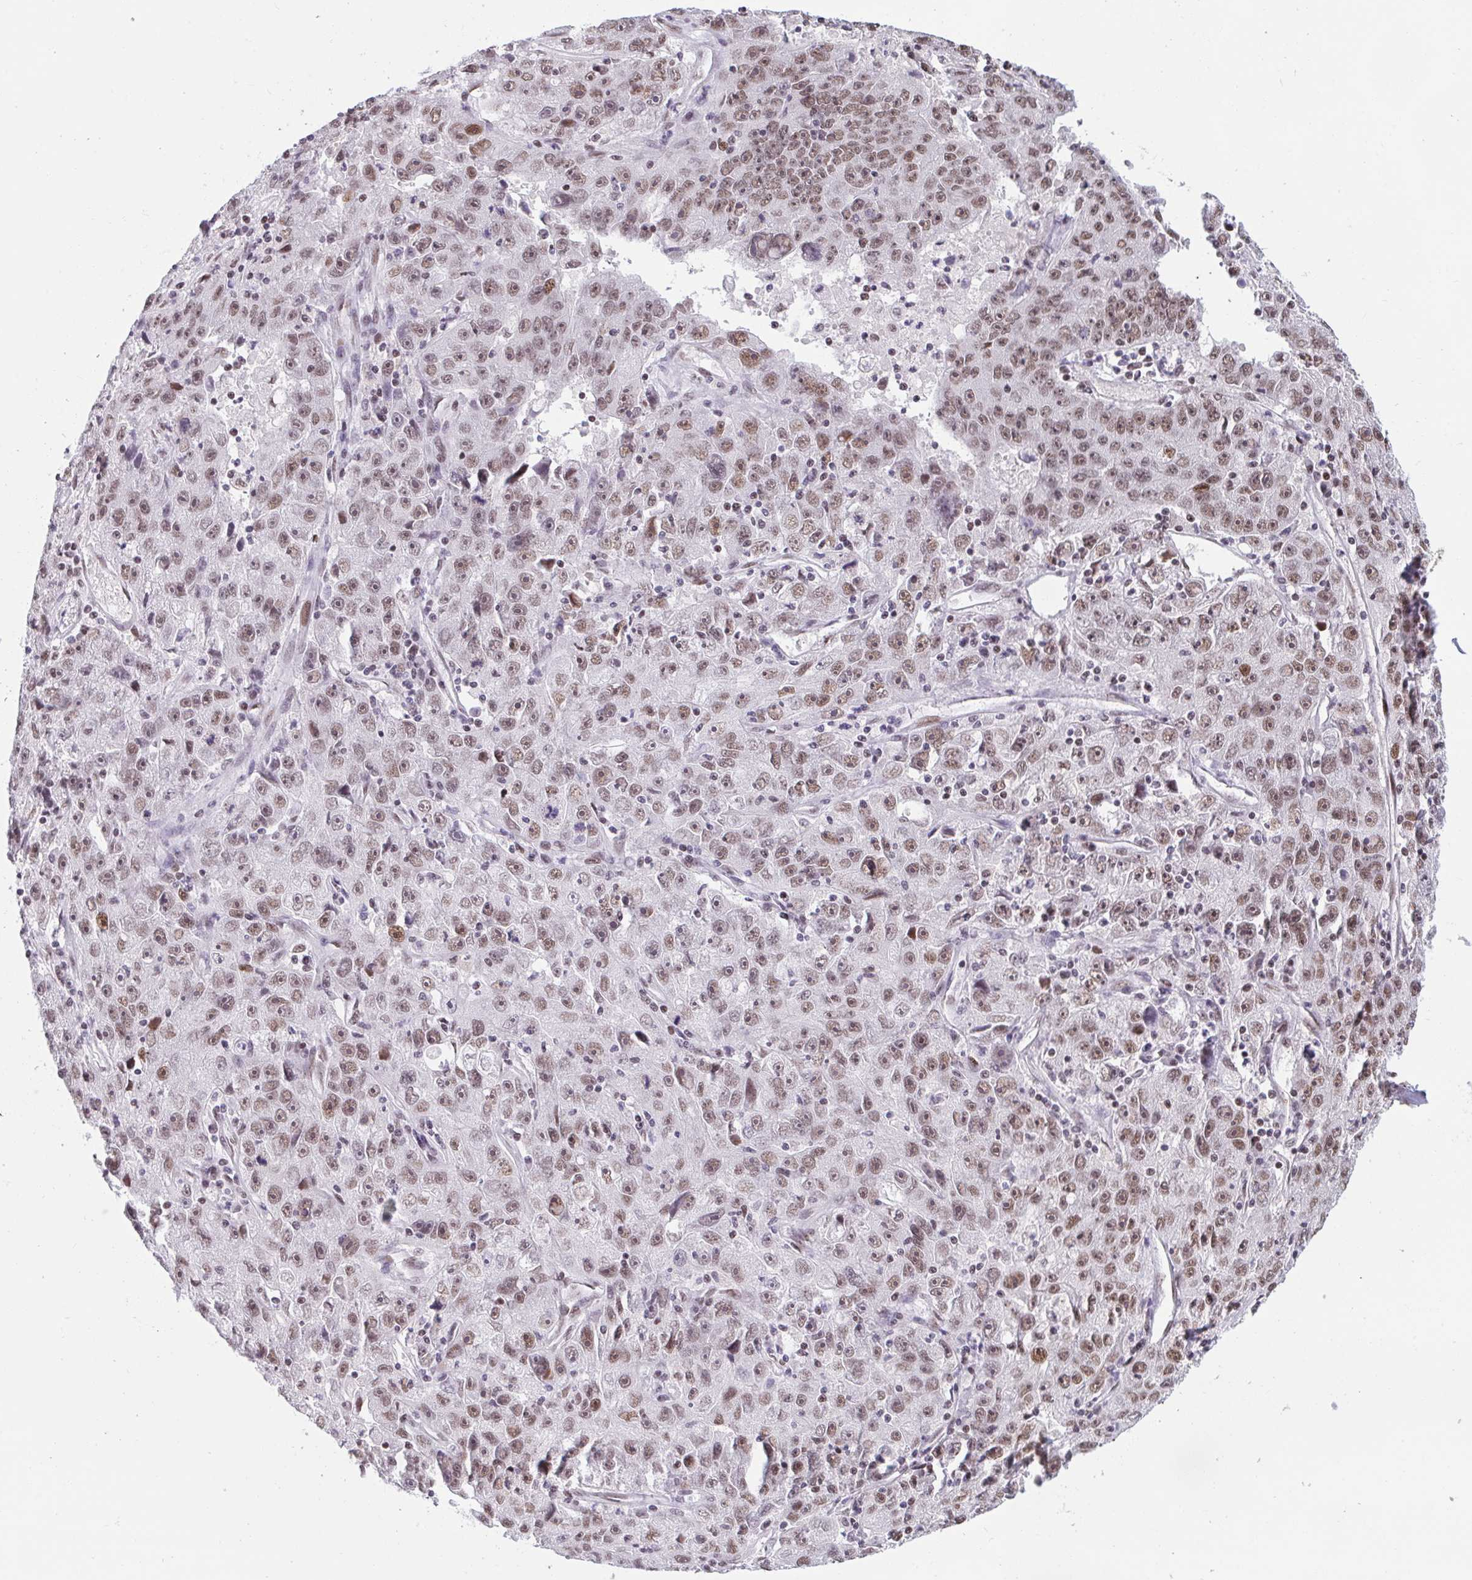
{"staining": {"intensity": "moderate", "quantity": ">75%", "location": "nuclear"}, "tissue": "lung cancer", "cell_type": "Tumor cells", "image_type": "cancer", "snomed": [{"axis": "morphology", "description": "Normal morphology"}, {"axis": "morphology", "description": "Adenocarcinoma, NOS"}, {"axis": "topography", "description": "Lymph node"}, {"axis": "topography", "description": "Lung"}], "caption": "Immunohistochemical staining of human lung adenocarcinoma shows medium levels of moderate nuclear staining in approximately >75% of tumor cells. The staining was performed using DAB to visualize the protein expression in brown, while the nuclei were stained in blue with hematoxylin (Magnification: 20x).", "gene": "CBFA2T2", "patient": {"sex": "female", "age": 57}}